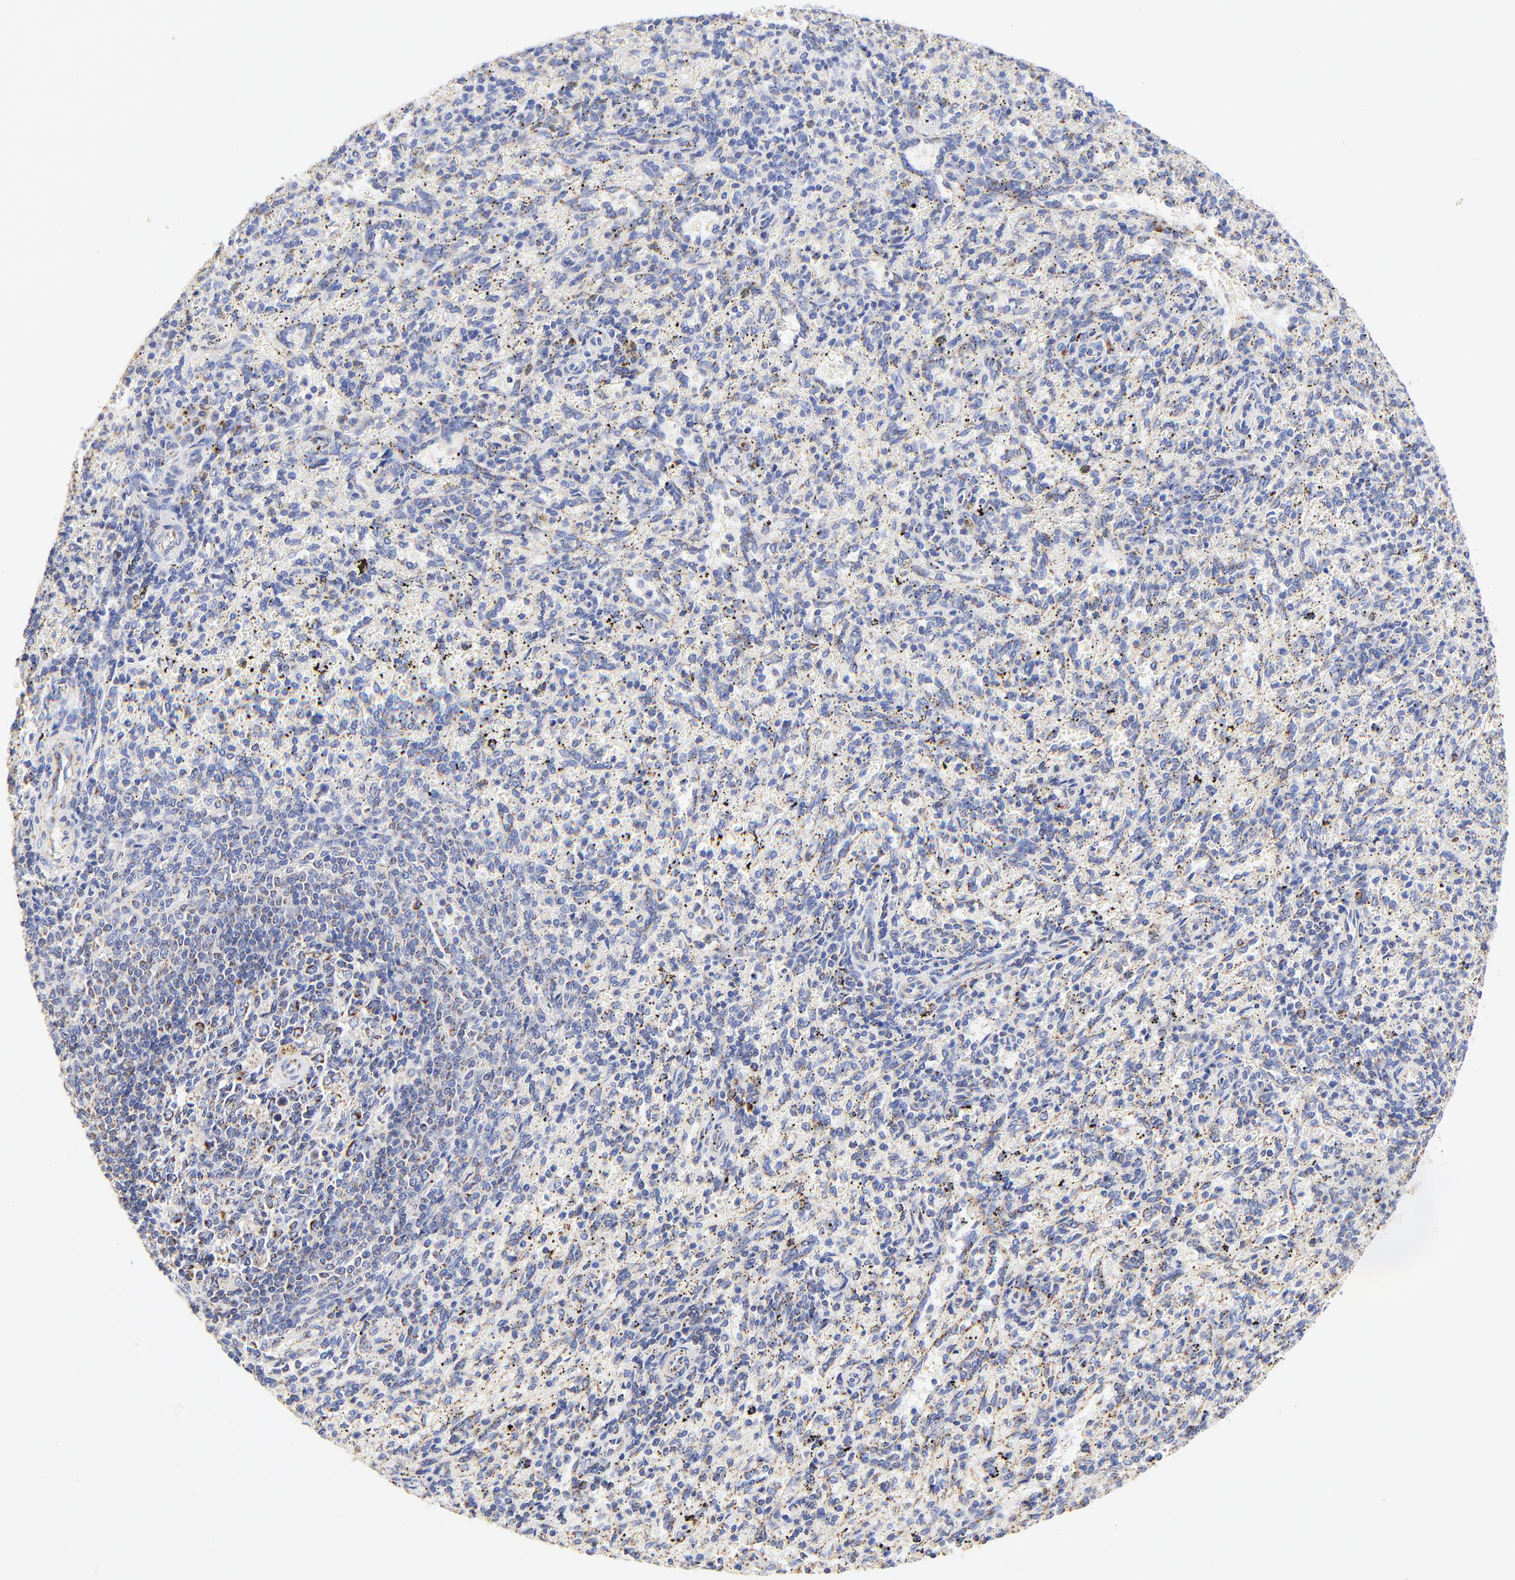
{"staining": {"intensity": "moderate", "quantity": "<25%", "location": "cytoplasmic/membranous"}, "tissue": "spleen", "cell_type": "Cells in red pulp", "image_type": "normal", "snomed": [{"axis": "morphology", "description": "Normal tissue, NOS"}, {"axis": "topography", "description": "Spleen"}], "caption": "Cells in red pulp reveal low levels of moderate cytoplasmic/membranous expression in about <25% of cells in unremarkable human spleen. Ihc stains the protein in brown and the nuclei are stained blue.", "gene": "ATP5F1D", "patient": {"sex": "female", "age": 10}}